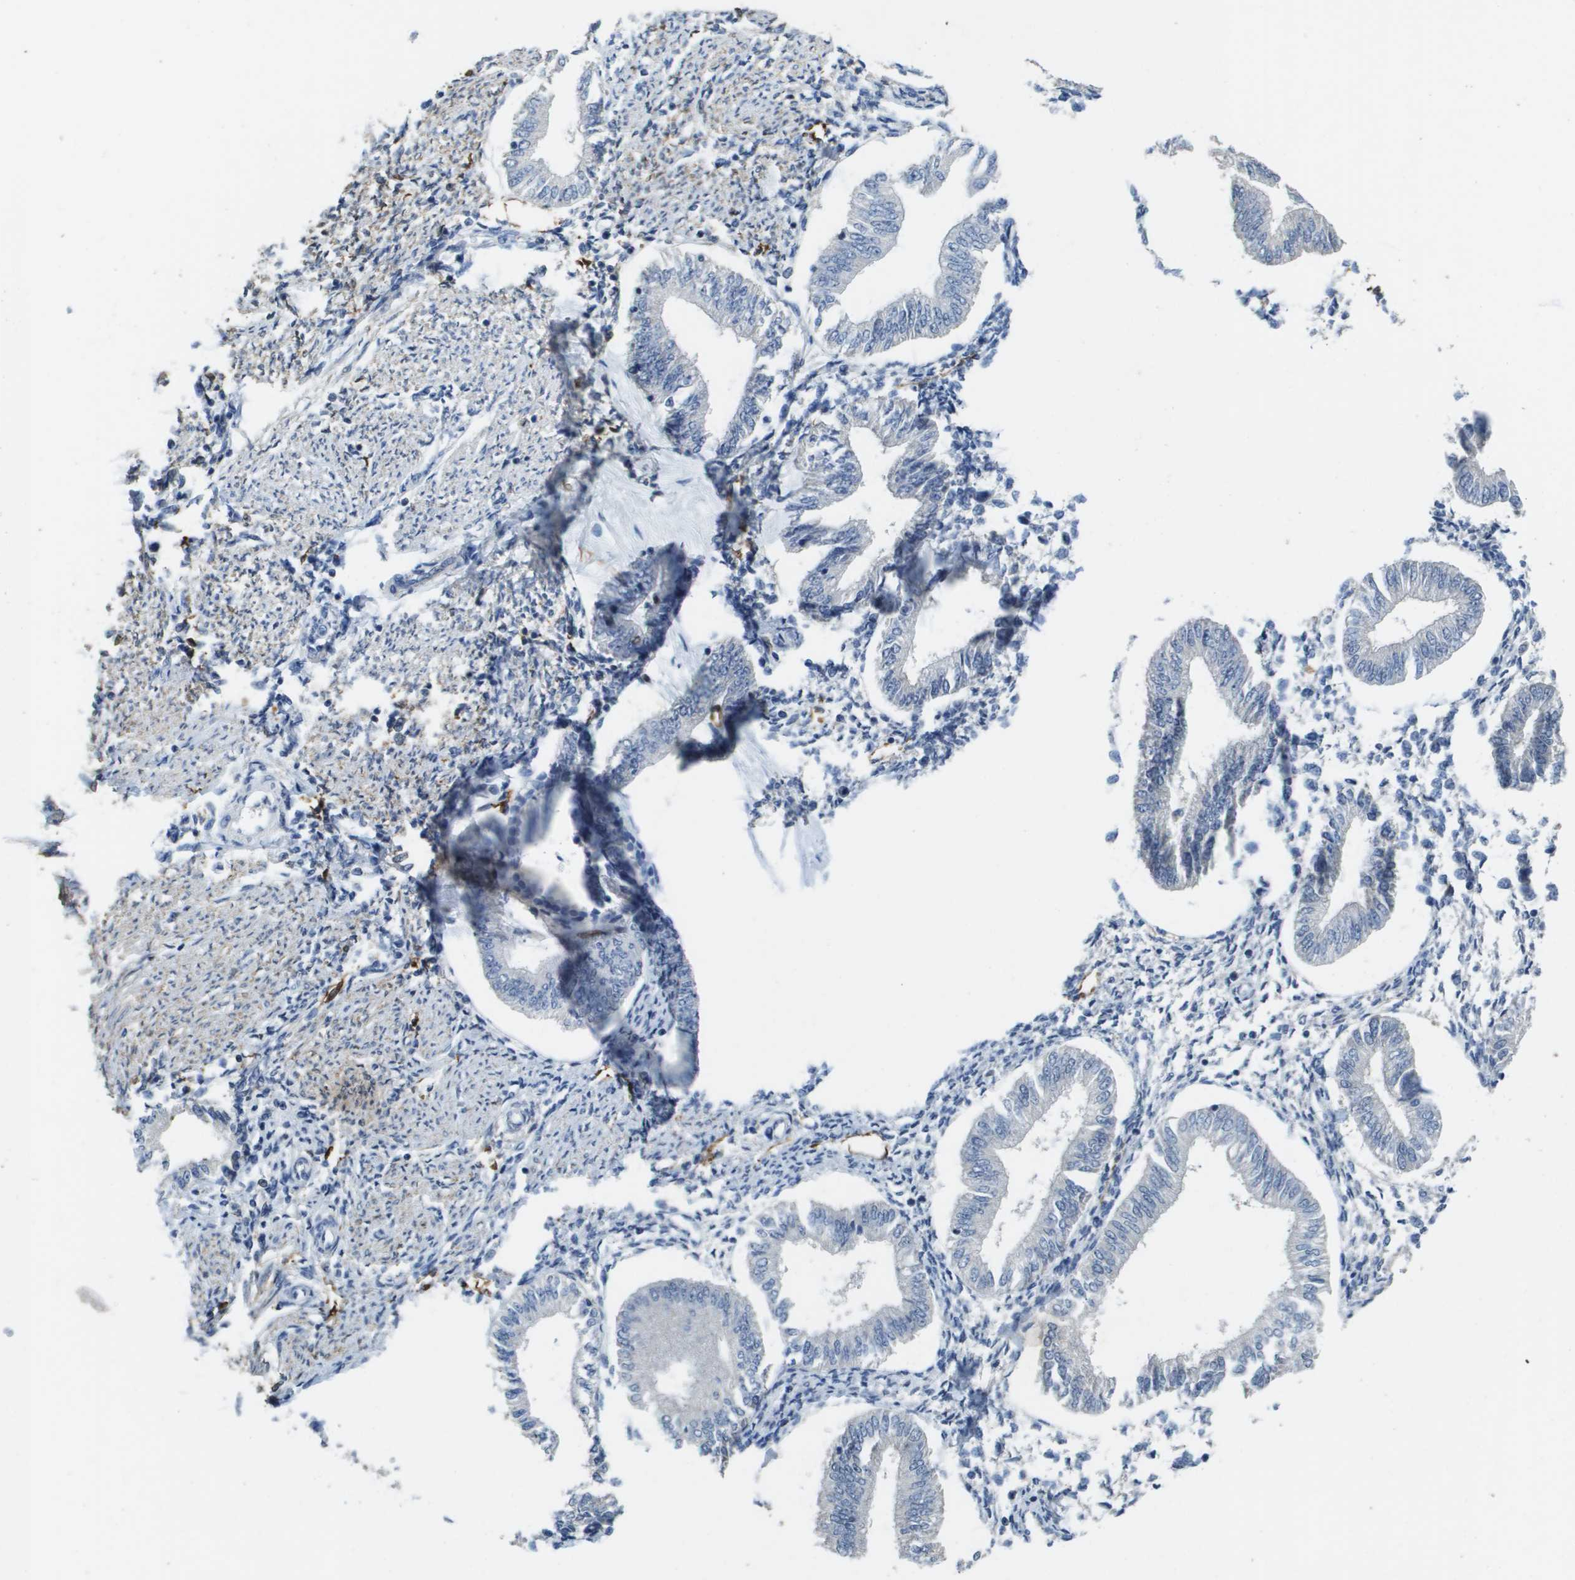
{"staining": {"intensity": "negative", "quantity": "none", "location": "none"}, "tissue": "endometrium", "cell_type": "Cells in endometrial stroma", "image_type": "normal", "snomed": [{"axis": "morphology", "description": "Normal tissue, NOS"}, {"axis": "topography", "description": "Endometrium"}], "caption": "The photomicrograph shows no staining of cells in endometrial stroma in benign endometrium.", "gene": "FABP5", "patient": {"sex": "female", "age": 50}}